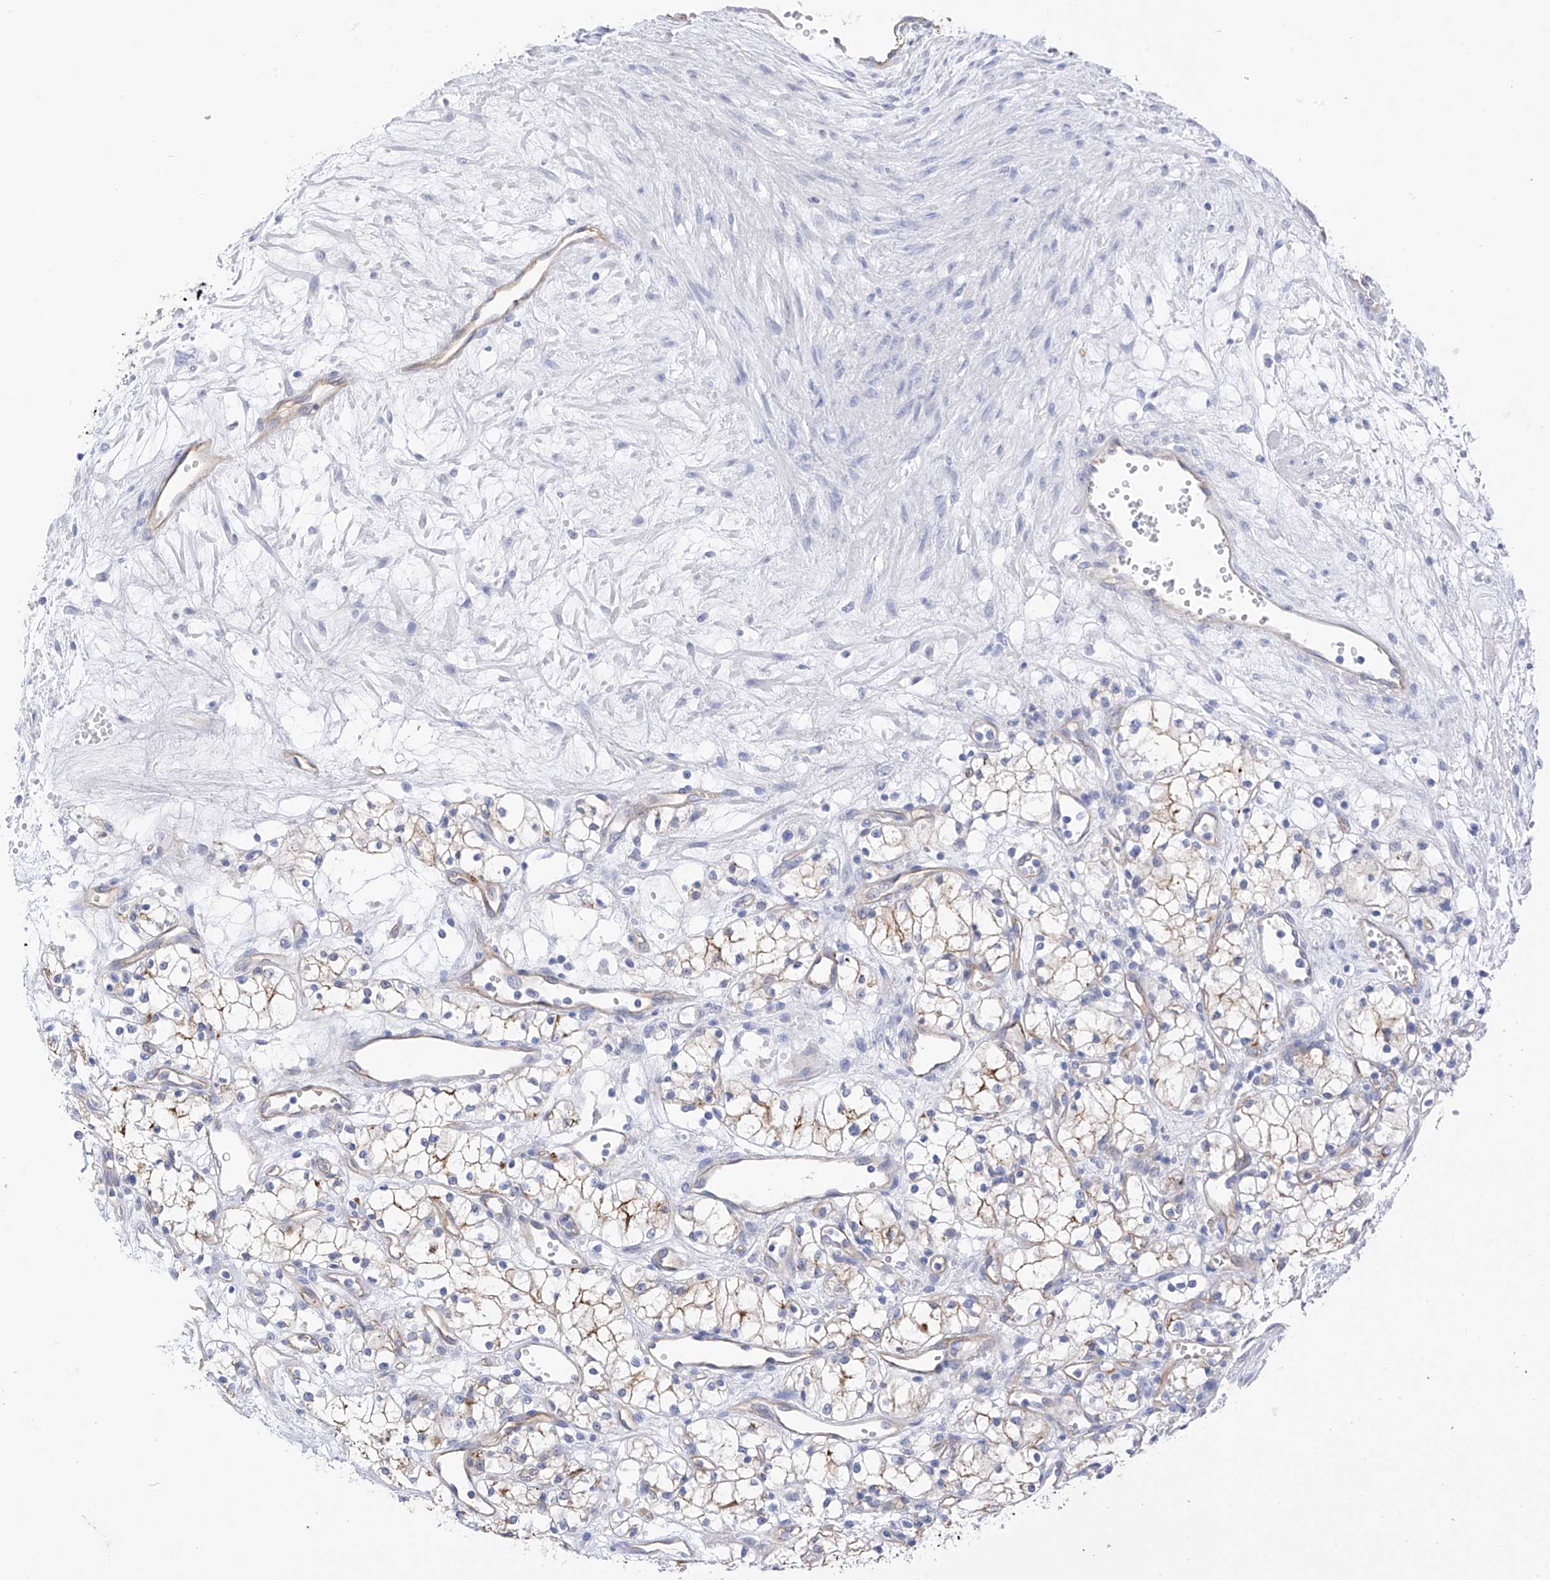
{"staining": {"intensity": "moderate", "quantity": "25%-75%", "location": "cytoplasmic/membranous"}, "tissue": "renal cancer", "cell_type": "Tumor cells", "image_type": "cancer", "snomed": [{"axis": "morphology", "description": "Adenocarcinoma, NOS"}, {"axis": "topography", "description": "Kidney"}], "caption": "Immunohistochemistry staining of renal cancer (adenocarcinoma), which reveals medium levels of moderate cytoplasmic/membranous staining in about 25%-75% of tumor cells indicating moderate cytoplasmic/membranous protein staining. The staining was performed using DAB (brown) for protein detection and nuclei were counterstained in hematoxylin (blue).", "gene": "ITGA9", "patient": {"sex": "male", "age": 59}}